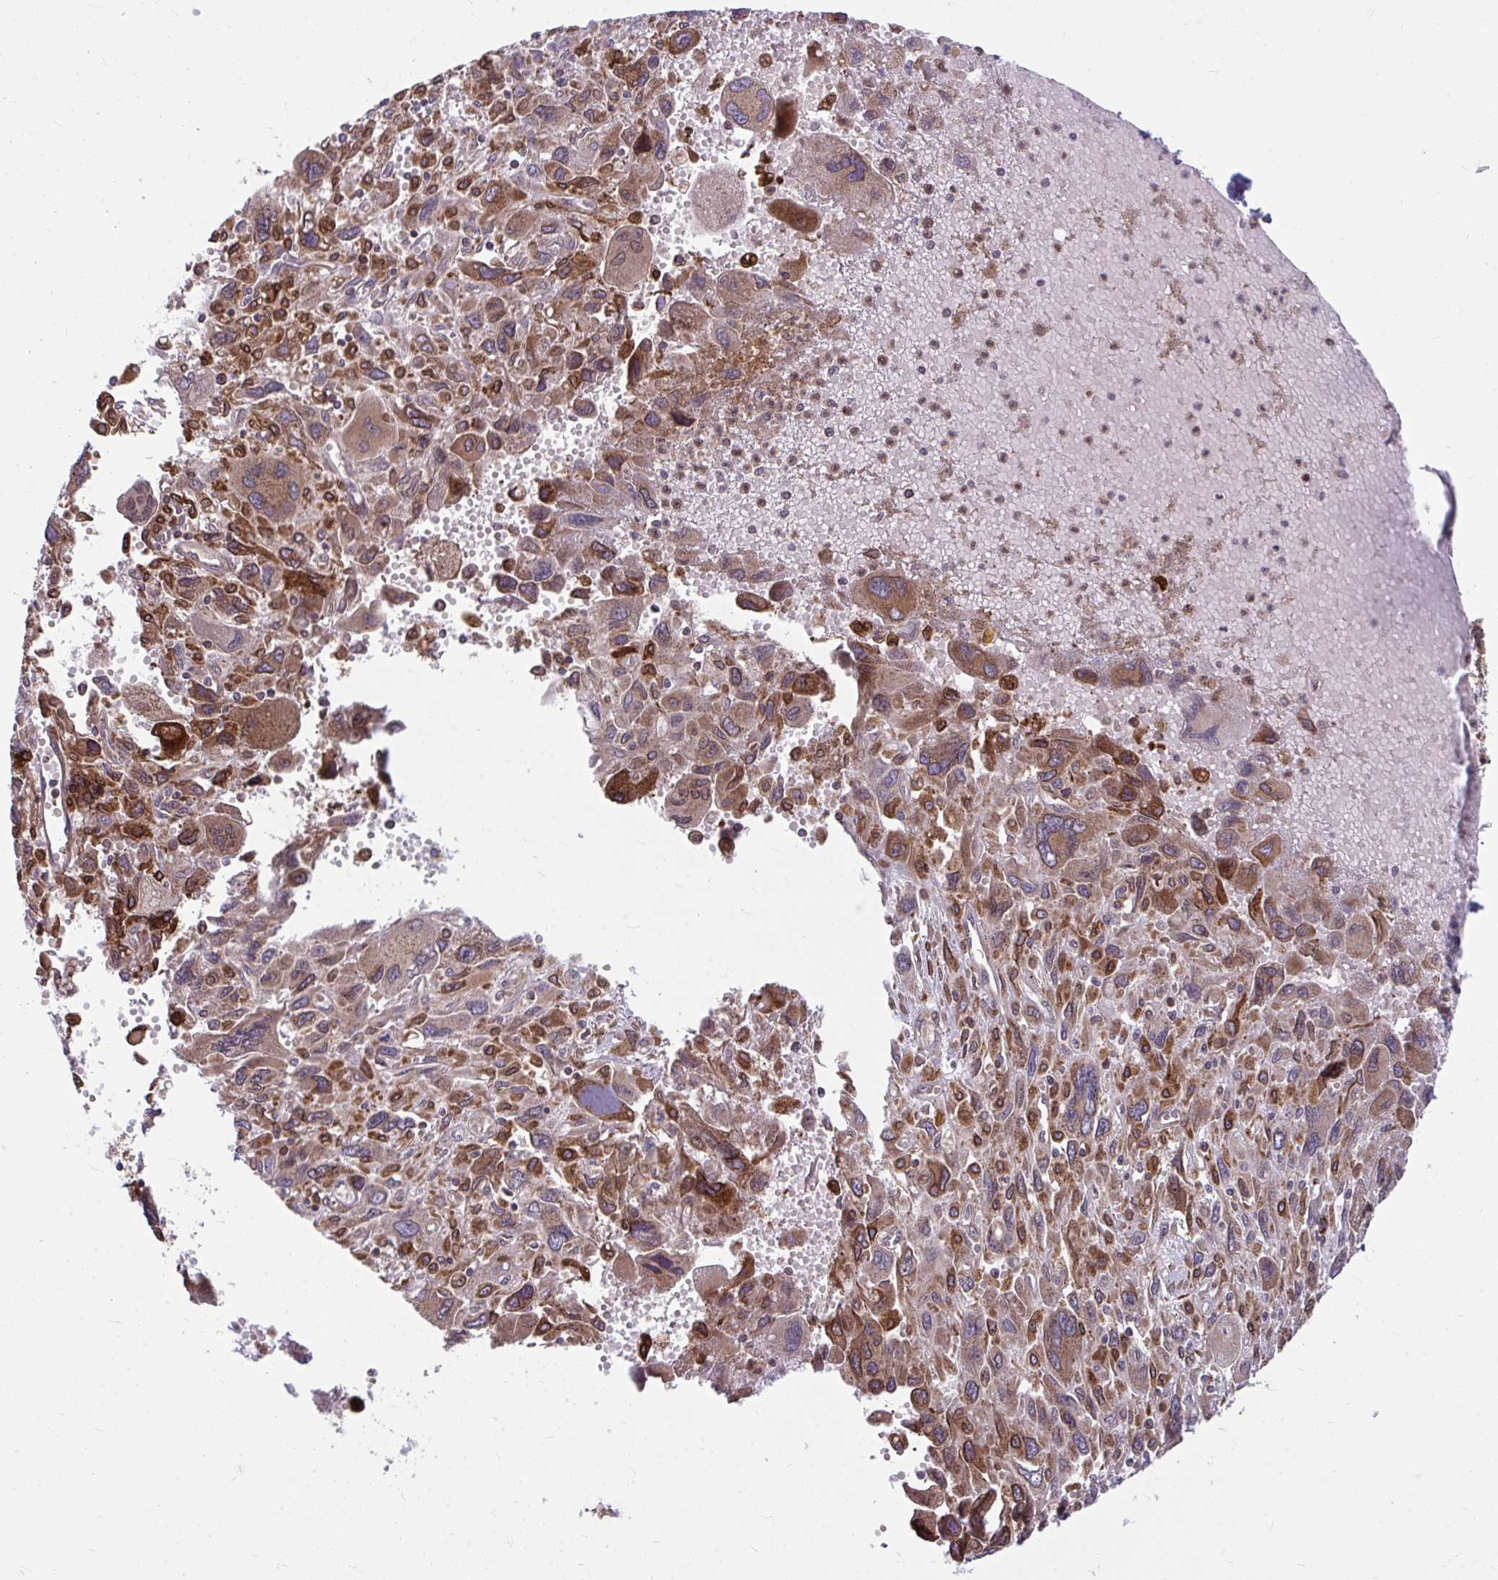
{"staining": {"intensity": "moderate", "quantity": "25%-75%", "location": "cytoplasmic/membranous"}, "tissue": "pancreatic cancer", "cell_type": "Tumor cells", "image_type": "cancer", "snomed": [{"axis": "morphology", "description": "Adenocarcinoma, NOS"}, {"axis": "topography", "description": "Pancreas"}], "caption": "Immunohistochemistry (IHC) of human pancreatic cancer (adenocarcinoma) shows medium levels of moderate cytoplasmic/membranous staining in approximately 25%-75% of tumor cells.", "gene": "STIM2", "patient": {"sex": "female", "age": 47}}